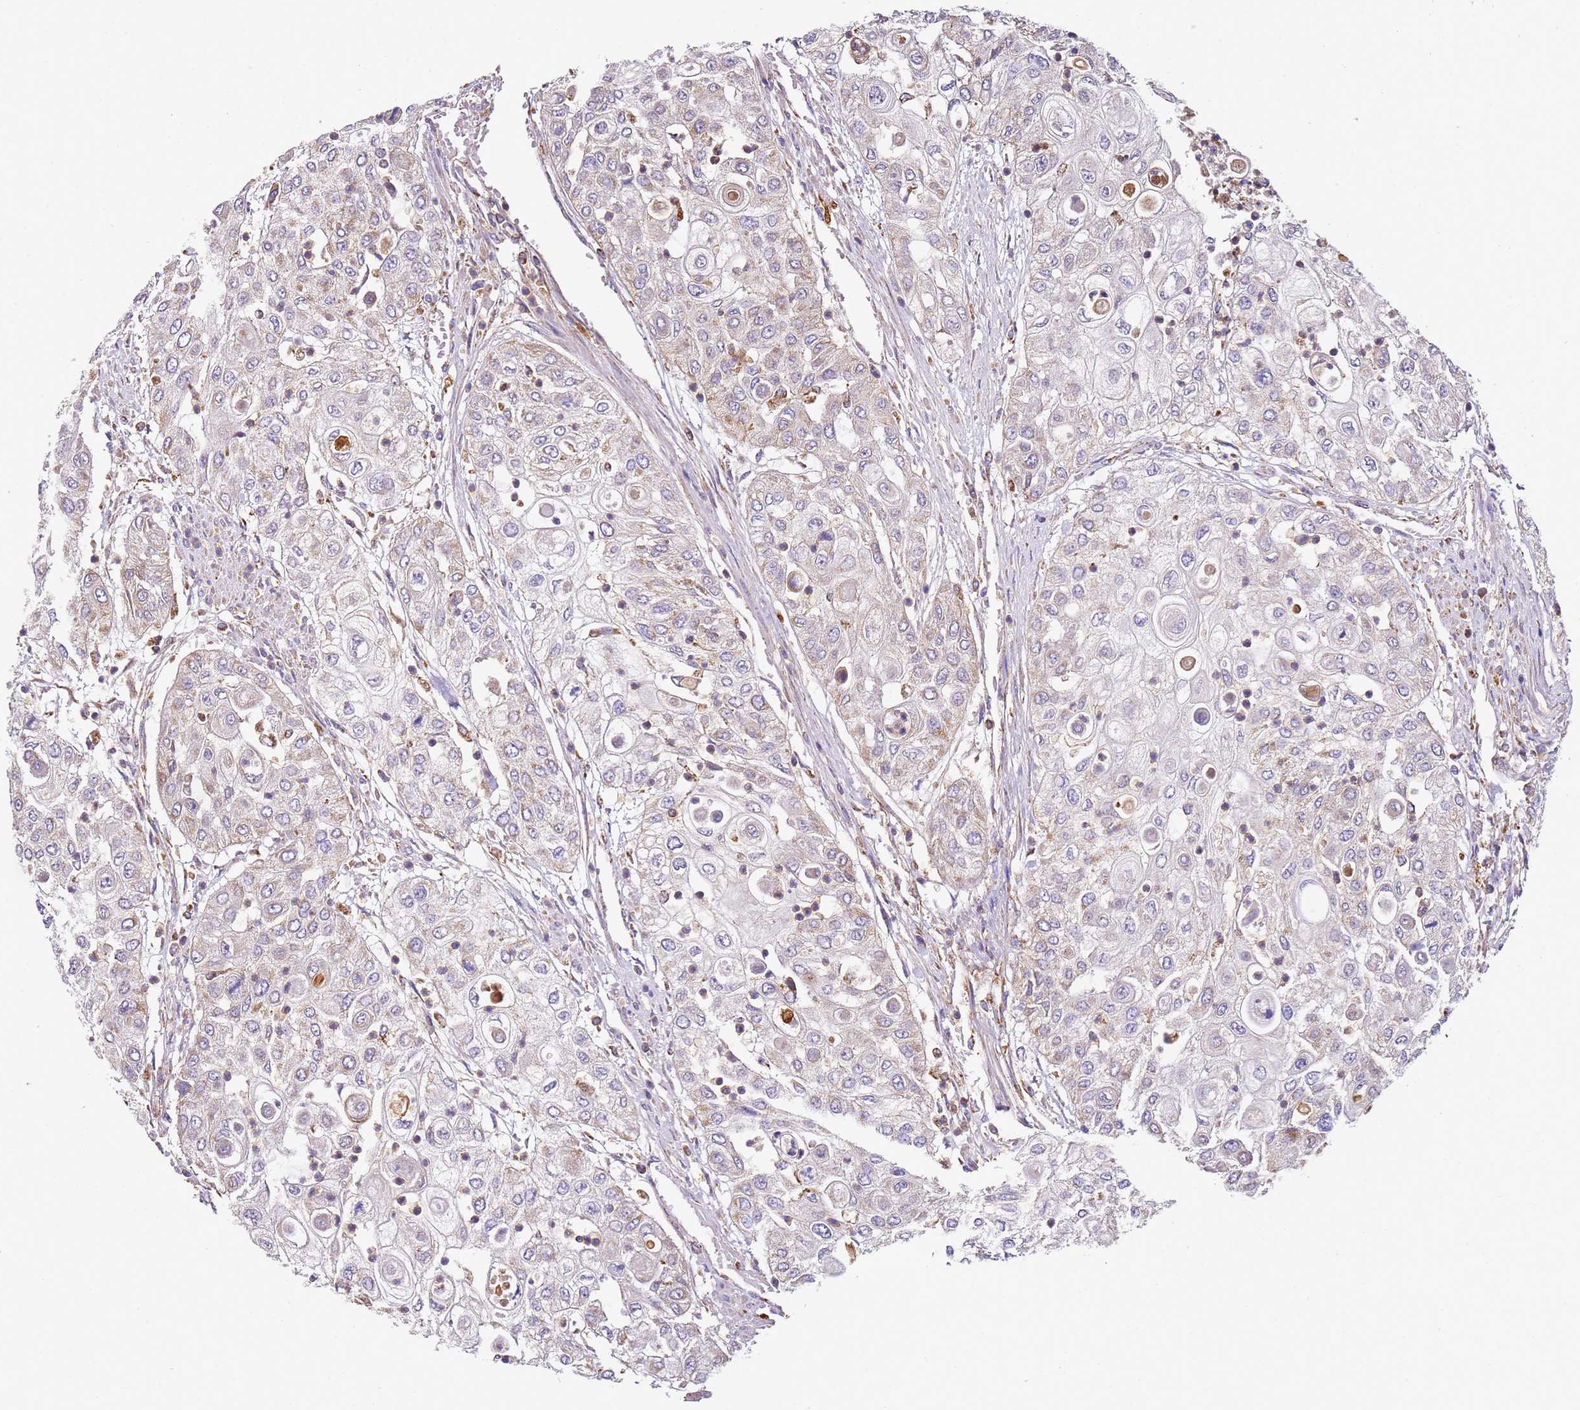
{"staining": {"intensity": "weak", "quantity": "25%-75%", "location": "cytoplasmic/membranous"}, "tissue": "urothelial cancer", "cell_type": "Tumor cells", "image_type": "cancer", "snomed": [{"axis": "morphology", "description": "Urothelial carcinoma, High grade"}, {"axis": "topography", "description": "Urinary bladder"}], "caption": "Brown immunohistochemical staining in high-grade urothelial carcinoma exhibits weak cytoplasmic/membranous staining in approximately 25%-75% of tumor cells.", "gene": "RMND5A", "patient": {"sex": "female", "age": 79}}